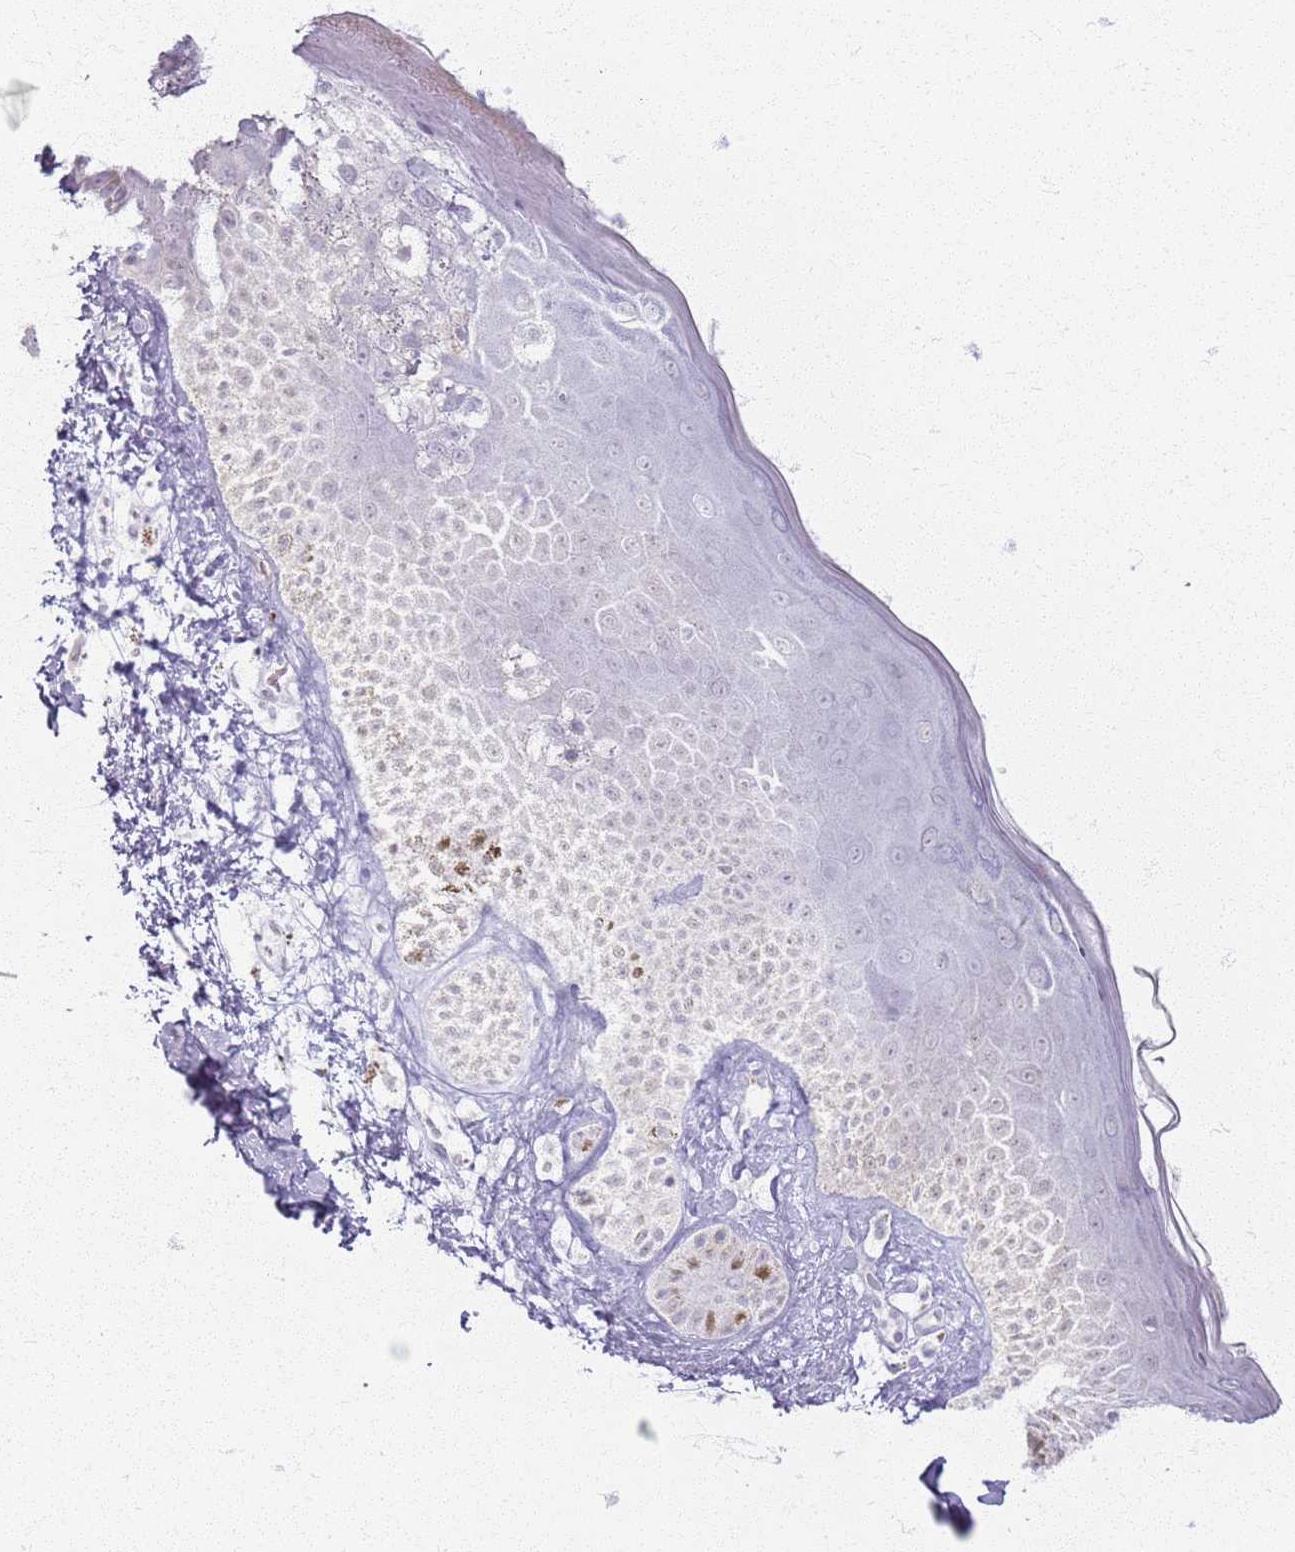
{"staining": {"intensity": "negative", "quantity": "none", "location": "none"}, "tissue": "skin", "cell_type": "Fibroblasts", "image_type": "normal", "snomed": [{"axis": "morphology", "description": "Normal tissue, NOS"}, {"axis": "topography", "description": "Skin"}], "caption": "DAB immunohistochemical staining of unremarkable human skin demonstrates no significant expression in fibroblasts. (Brightfield microscopy of DAB (3,3'-diaminobenzidine) immunohistochemistry at high magnification).", "gene": "CRIPT", "patient": {"sex": "male", "age": 52}}